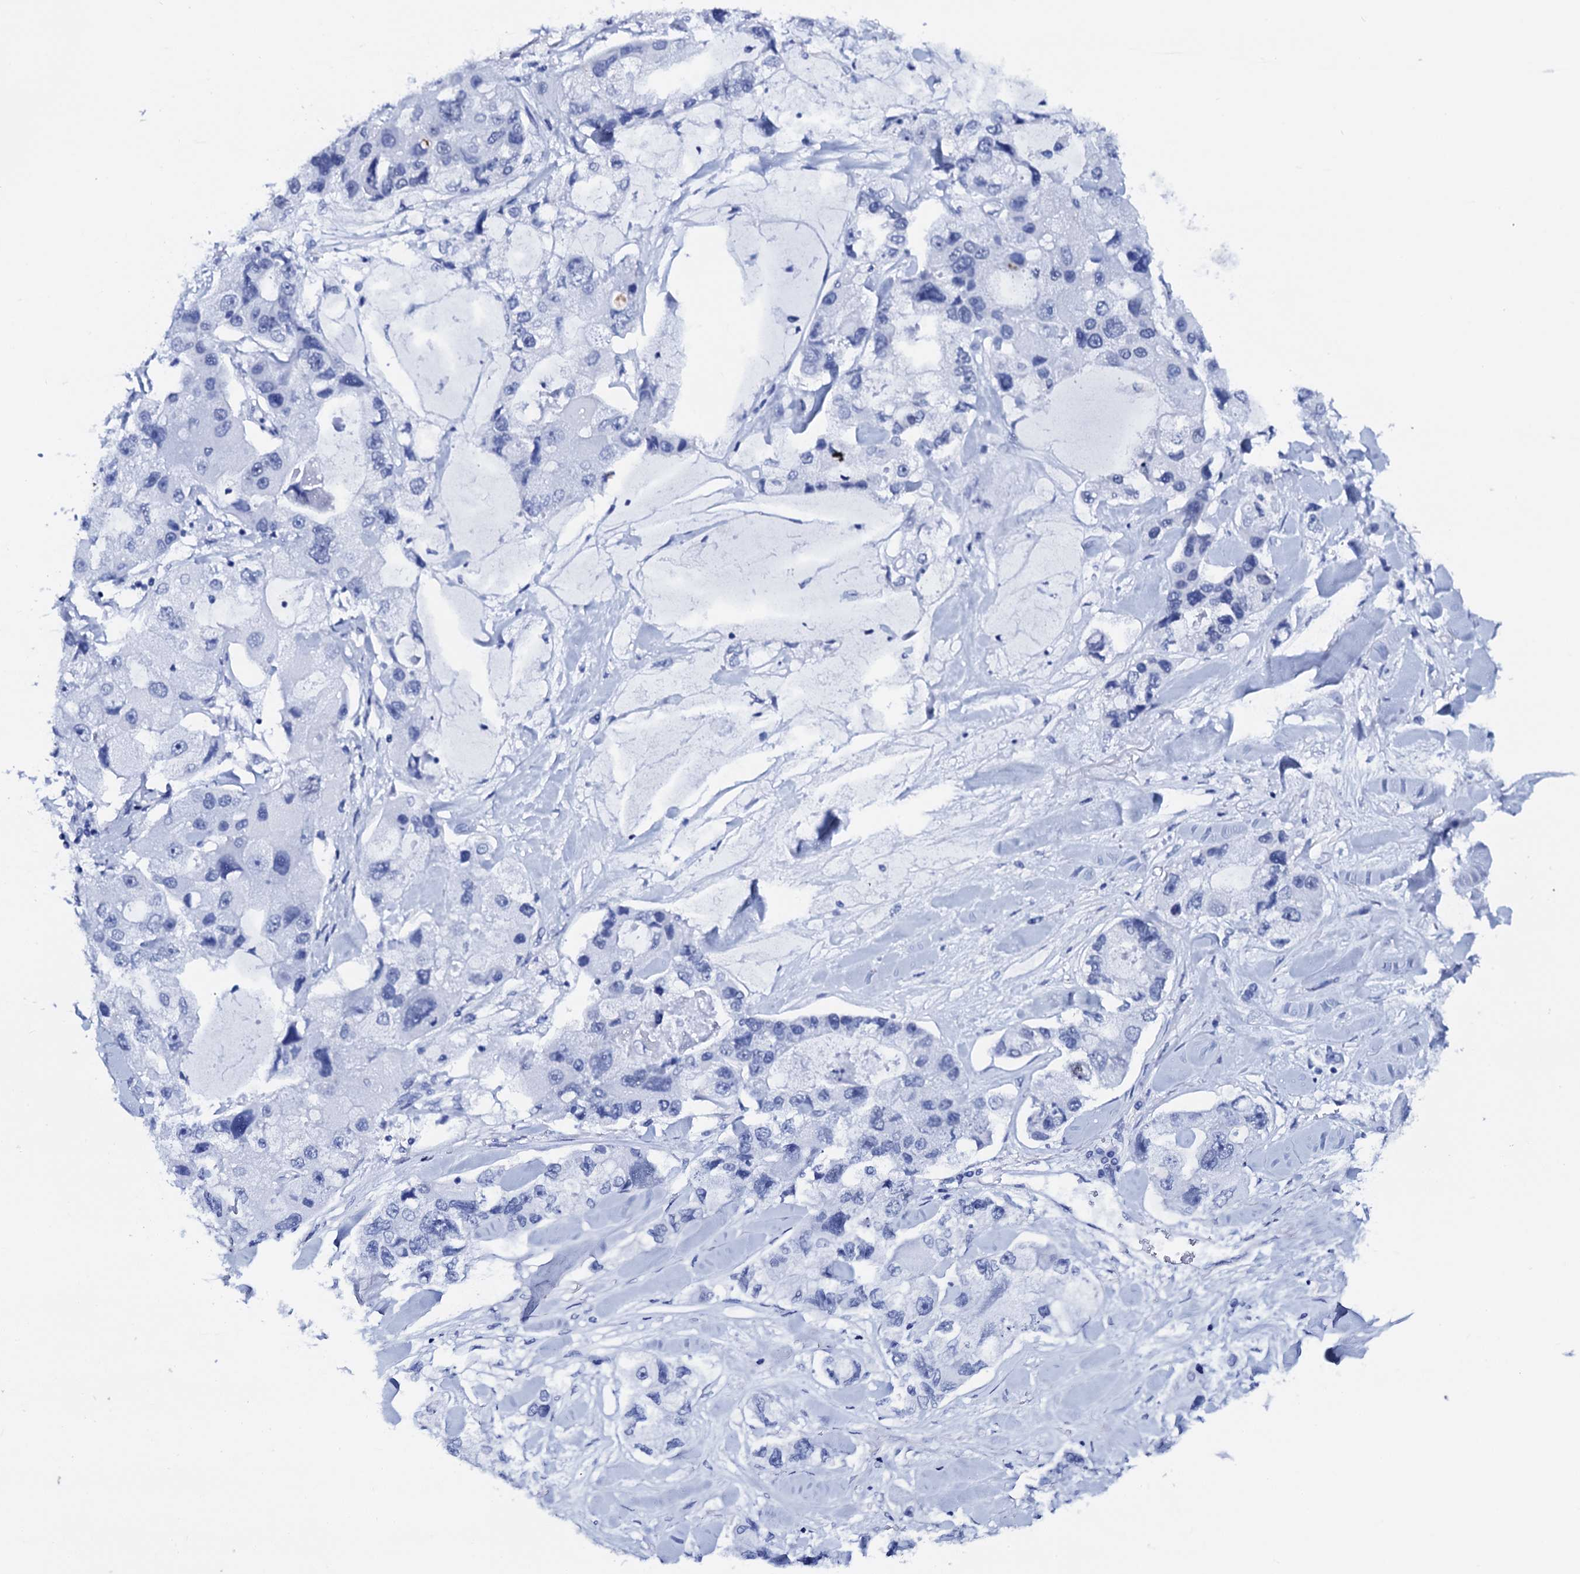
{"staining": {"intensity": "negative", "quantity": "none", "location": "none"}, "tissue": "lung cancer", "cell_type": "Tumor cells", "image_type": "cancer", "snomed": [{"axis": "morphology", "description": "Adenocarcinoma, NOS"}, {"axis": "topography", "description": "Lung"}], "caption": "Immunohistochemical staining of human lung cancer displays no significant expression in tumor cells. (IHC, brightfield microscopy, high magnification).", "gene": "C16orf87", "patient": {"sex": "female", "age": 54}}